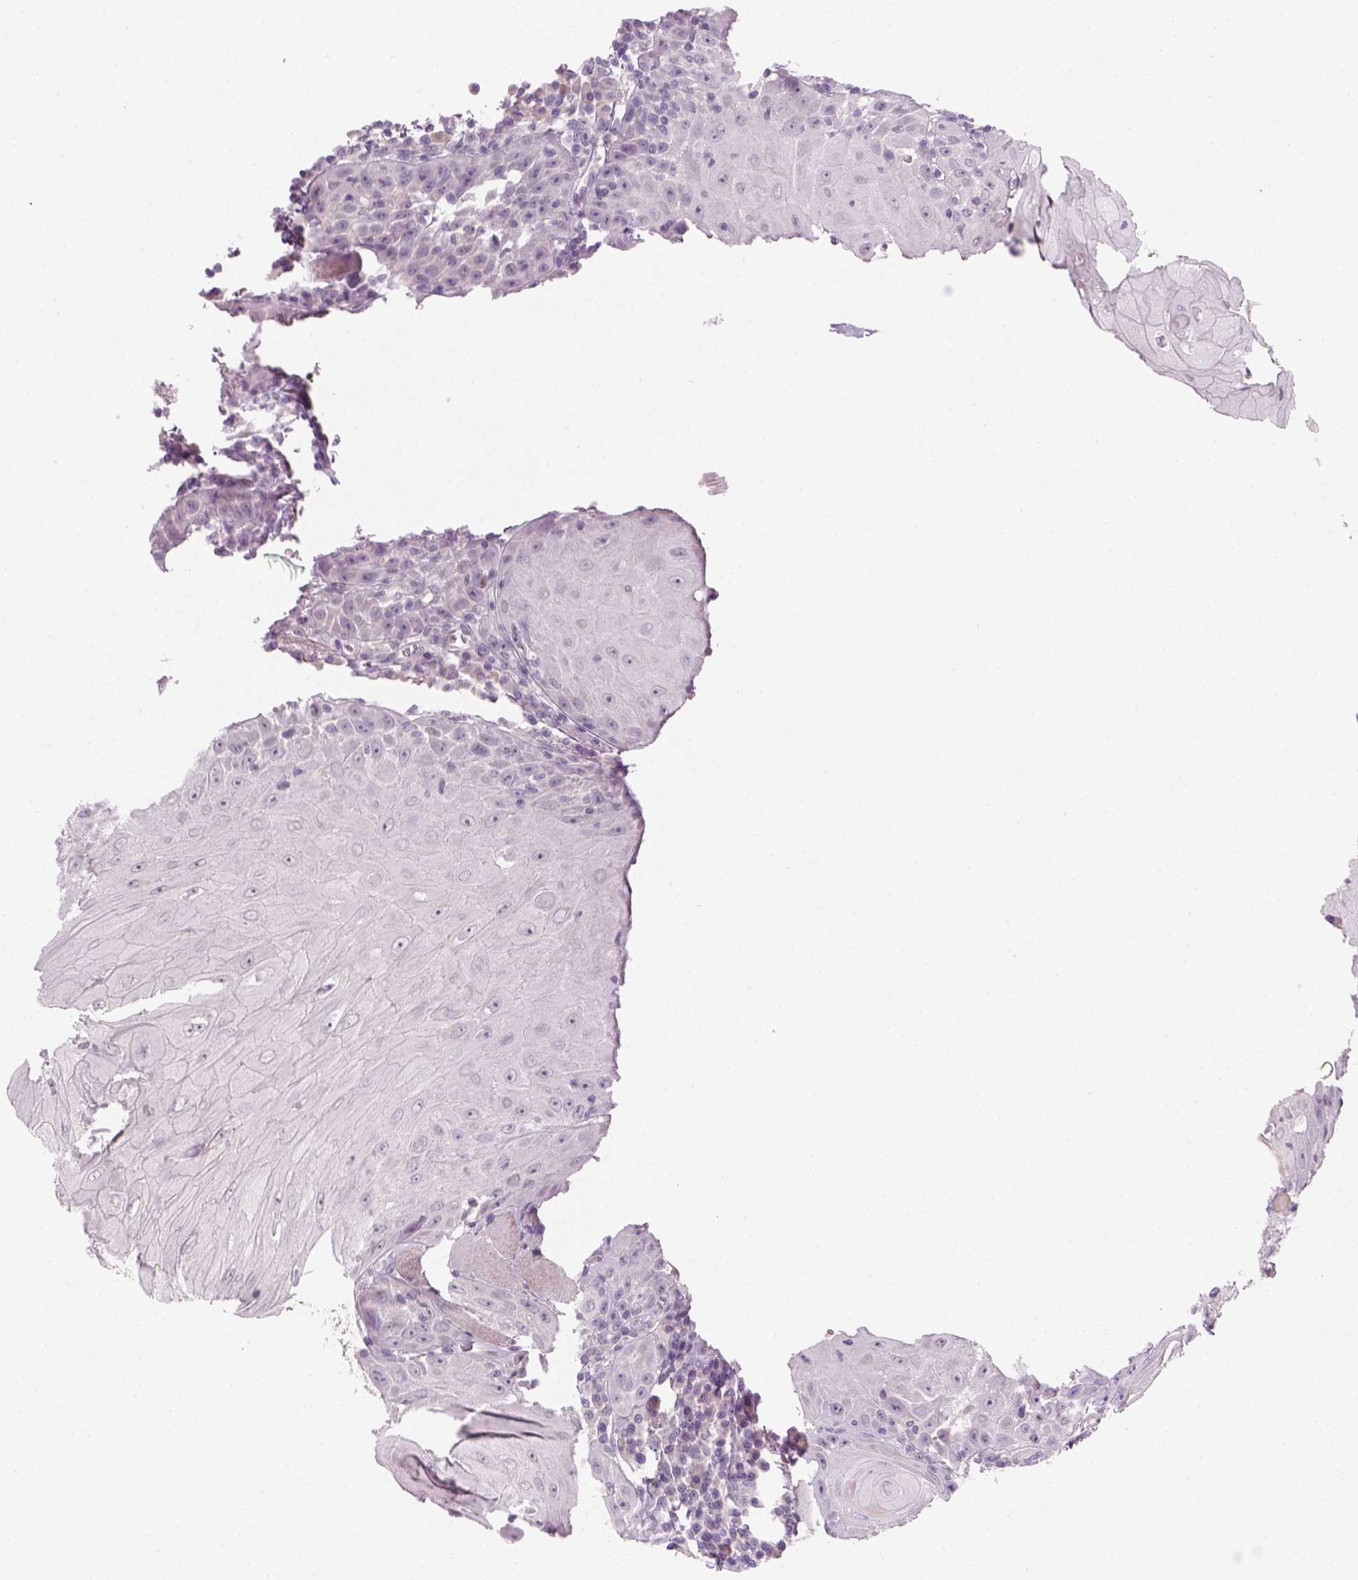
{"staining": {"intensity": "negative", "quantity": "none", "location": "none"}, "tissue": "head and neck cancer", "cell_type": "Tumor cells", "image_type": "cancer", "snomed": [{"axis": "morphology", "description": "Squamous cell carcinoma, NOS"}, {"axis": "topography", "description": "Head-Neck"}], "caption": "Tumor cells show no significant protein positivity in squamous cell carcinoma (head and neck).", "gene": "GFI1B", "patient": {"sex": "male", "age": 52}}